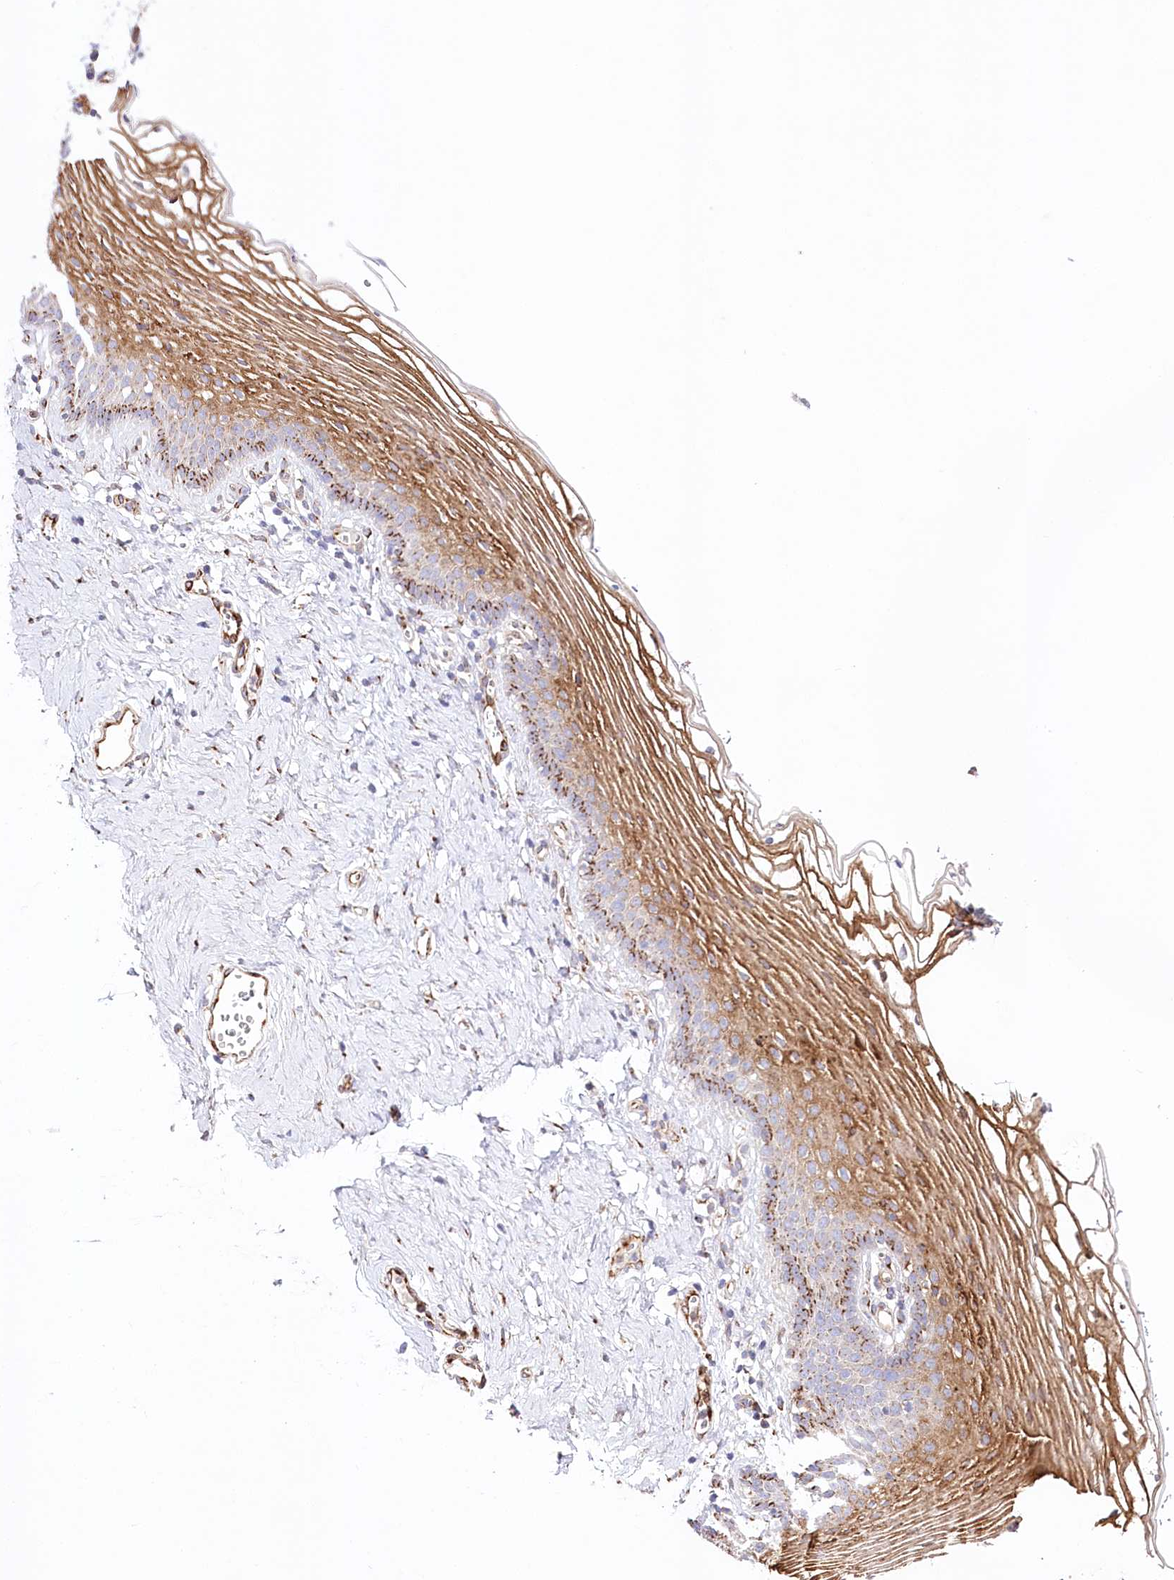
{"staining": {"intensity": "strong", "quantity": "25%-75%", "location": "cytoplasmic/membranous"}, "tissue": "vagina", "cell_type": "Squamous epithelial cells", "image_type": "normal", "snomed": [{"axis": "morphology", "description": "Normal tissue, NOS"}, {"axis": "topography", "description": "Vagina"}], "caption": "Protein staining exhibits strong cytoplasmic/membranous expression in approximately 25%-75% of squamous epithelial cells in normal vagina.", "gene": "ABRAXAS2", "patient": {"sex": "female", "age": 32}}